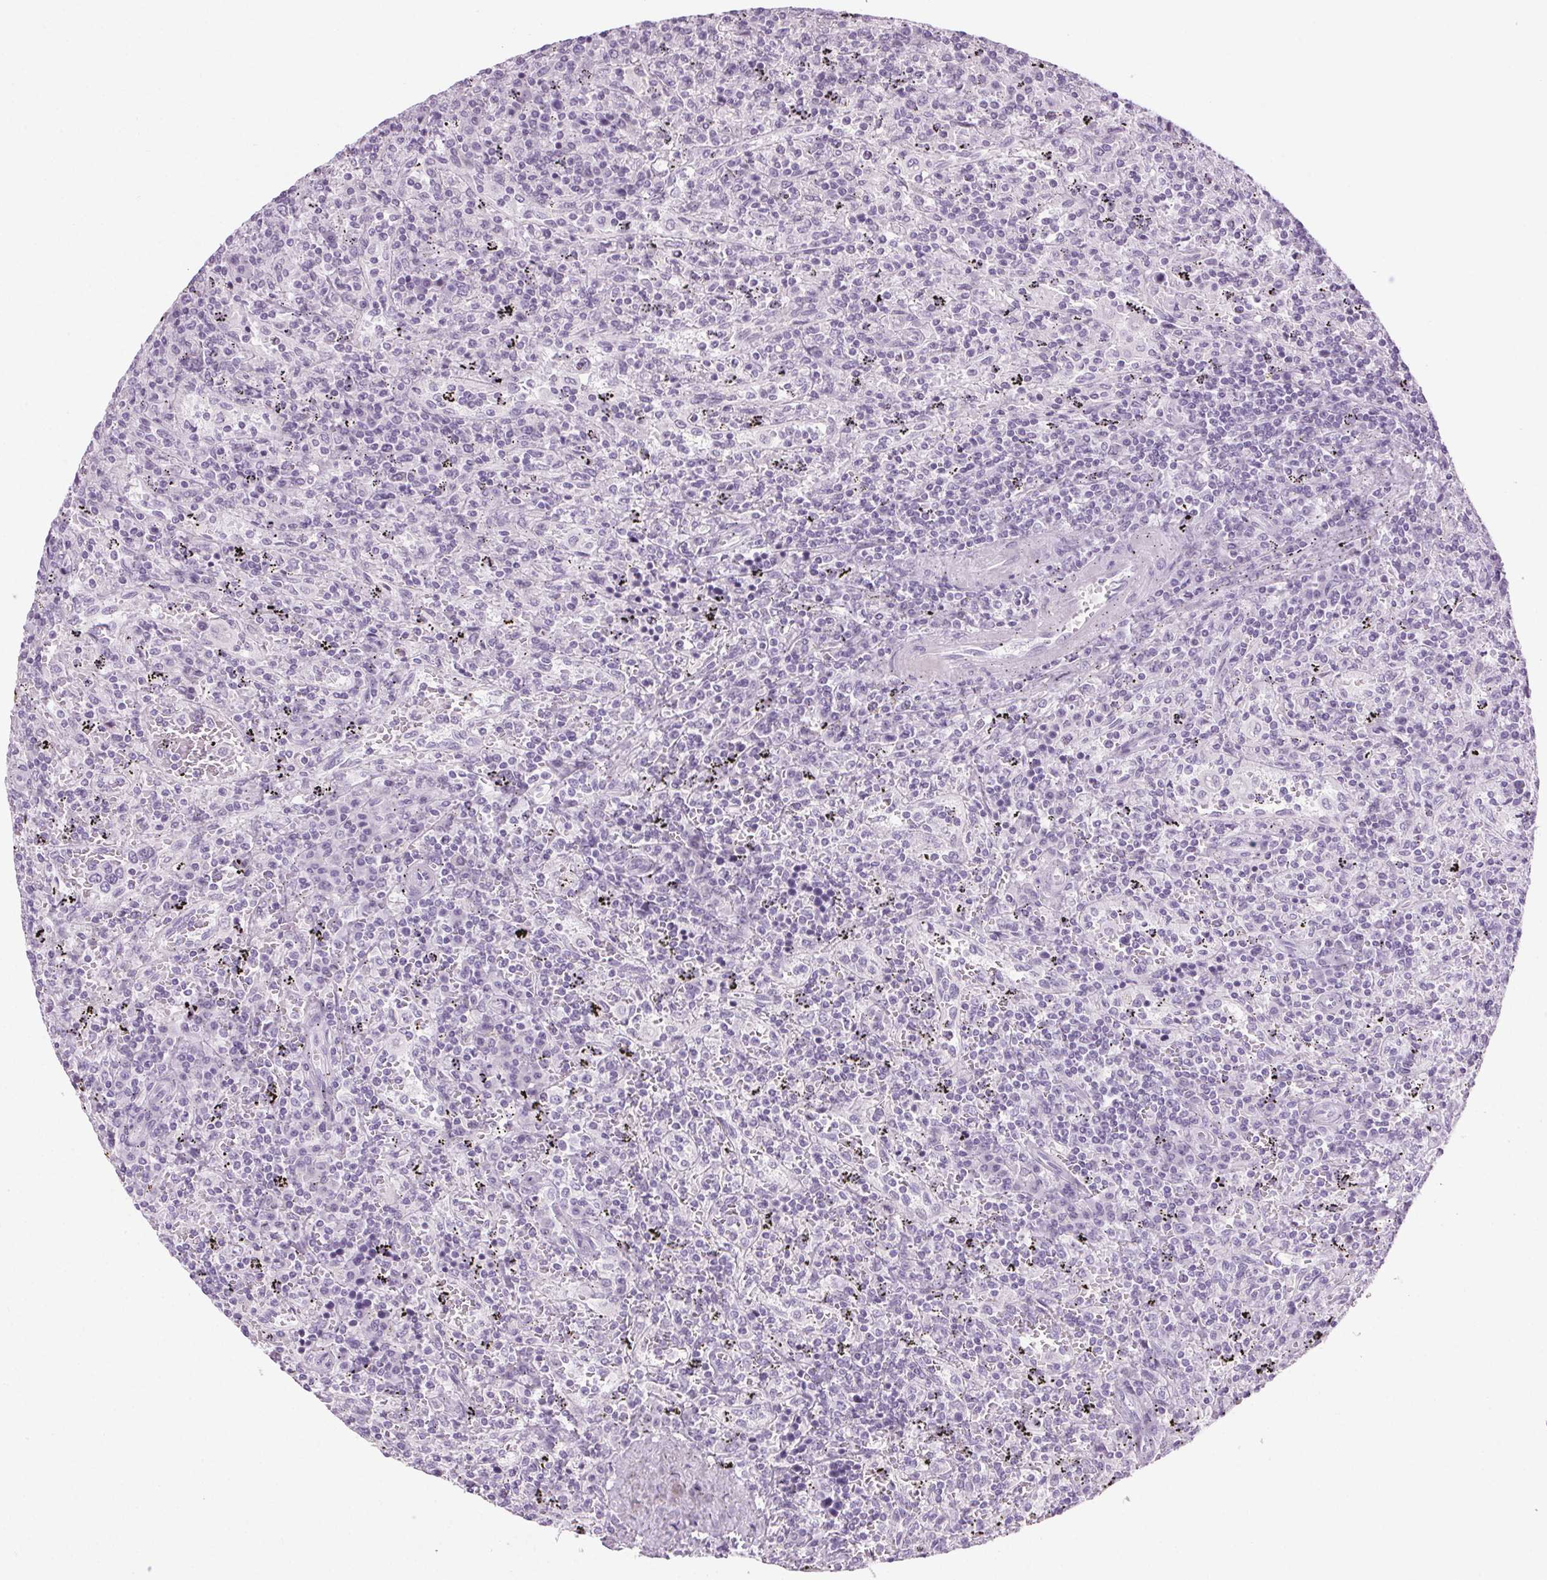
{"staining": {"intensity": "negative", "quantity": "none", "location": "none"}, "tissue": "lymphoma", "cell_type": "Tumor cells", "image_type": "cancer", "snomed": [{"axis": "morphology", "description": "Malignant lymphoma, non-Hodgkin's type, Low grade"}, {"axis": "topography", "description": "Spleen"}], "caption": "This photomicrograph is of lymphoma stained with immunohistochemistry (IHC) to label a protein in brown with the nuclei are counter-stained blue. There is no staining in tumor cells. (IHC, brightfield microscopy, high magnification).", "gene": "LRP2", "patient": {"sex": "male", "age": 62}}